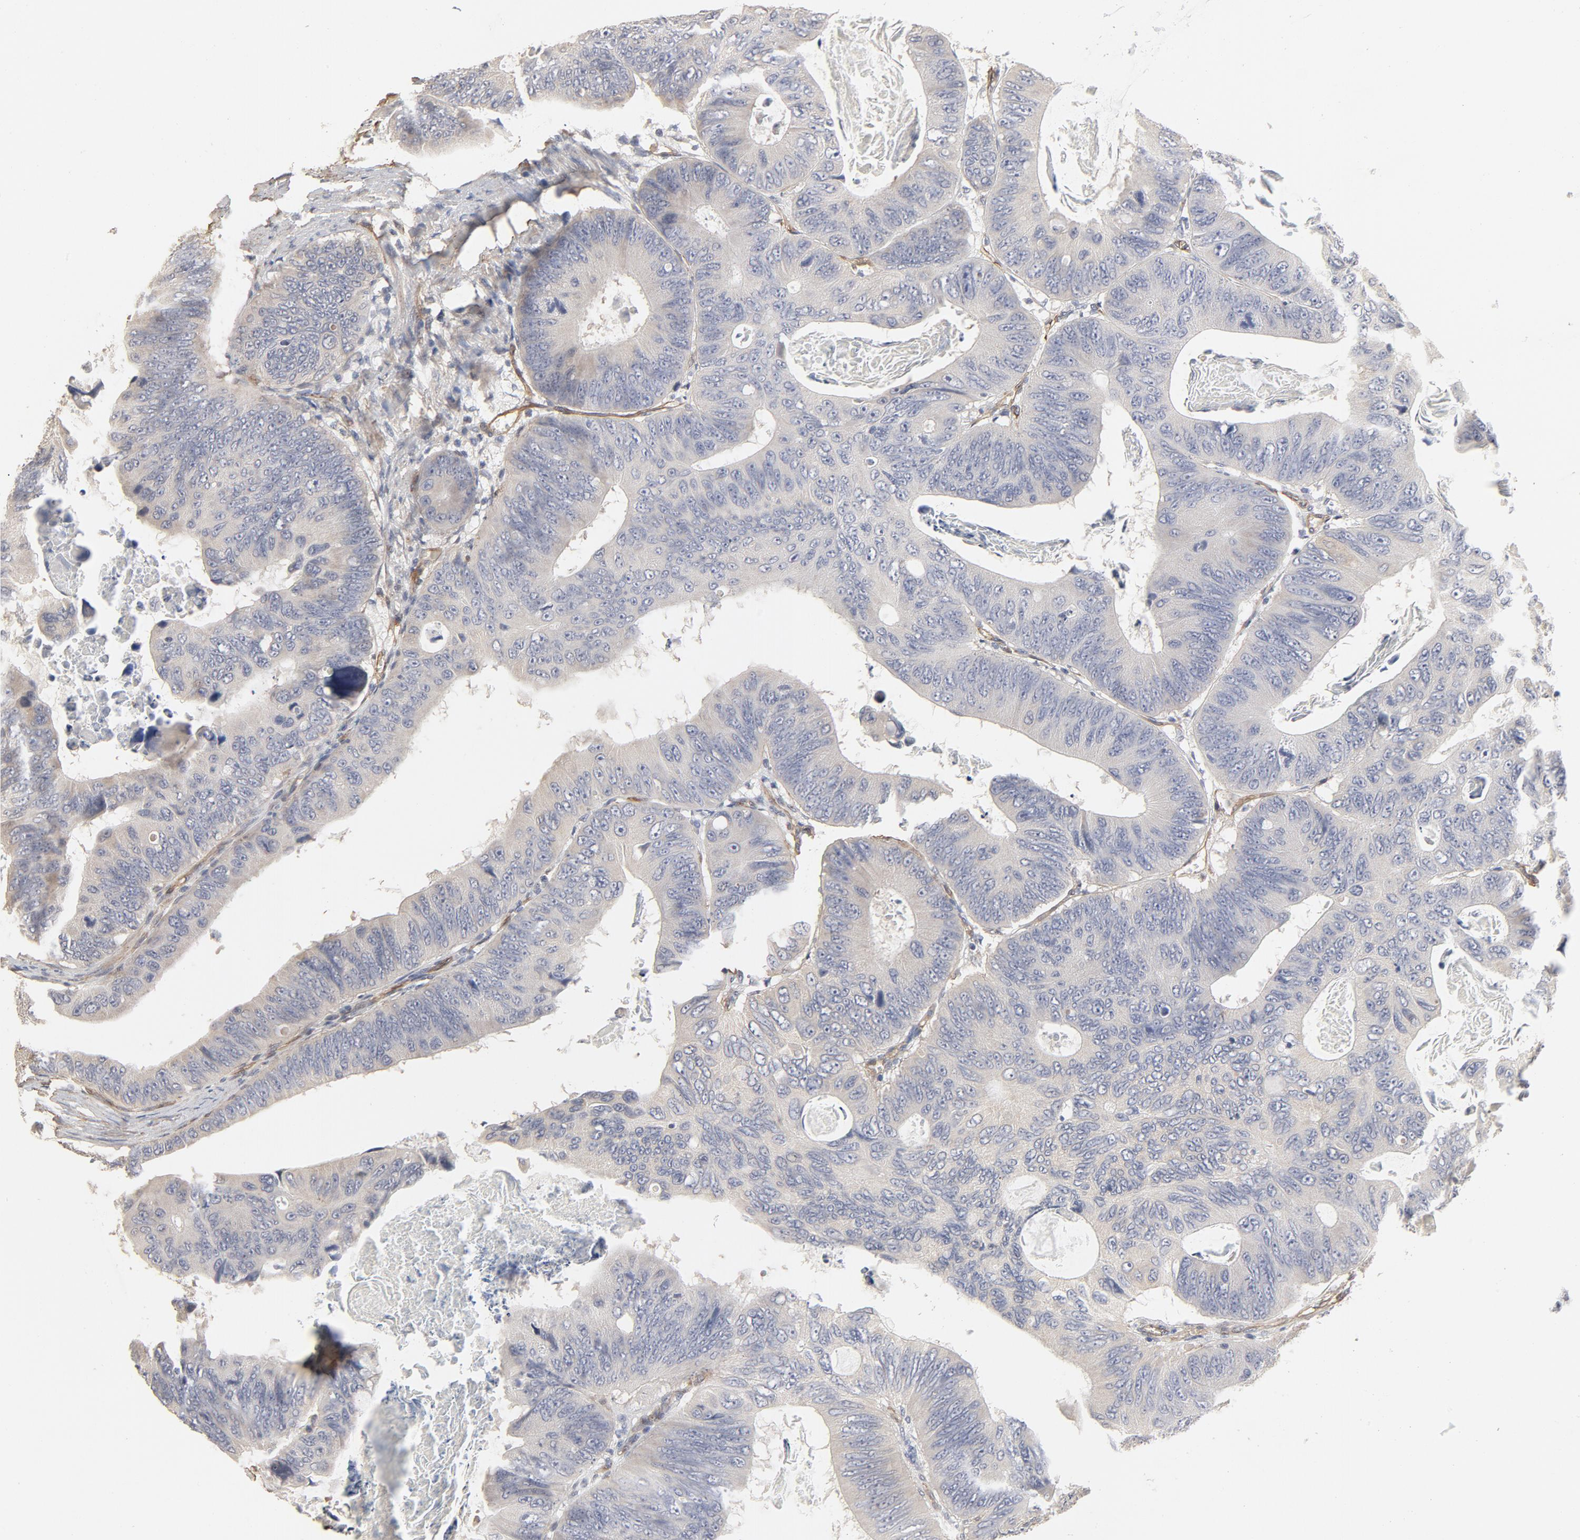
{"staining": {"intensity": "negative", "quantity": "none", "location": "none"}, "tissue": "colorectal cancer", "cell_type": "Tumor cells", "image_type": "cancer", "snomed": [{"axis": "morphology", "description": "Adenocarcinoma, NOS"}, {"axis": "topography", "description": "Colon"}], "caption": "A photomicrograph of human colorectal cancer (adenocarcinoma) is negative for staining in tumor cells.", "gene": "MAGED4", "patient": {"sex": "female", "age": 55}}